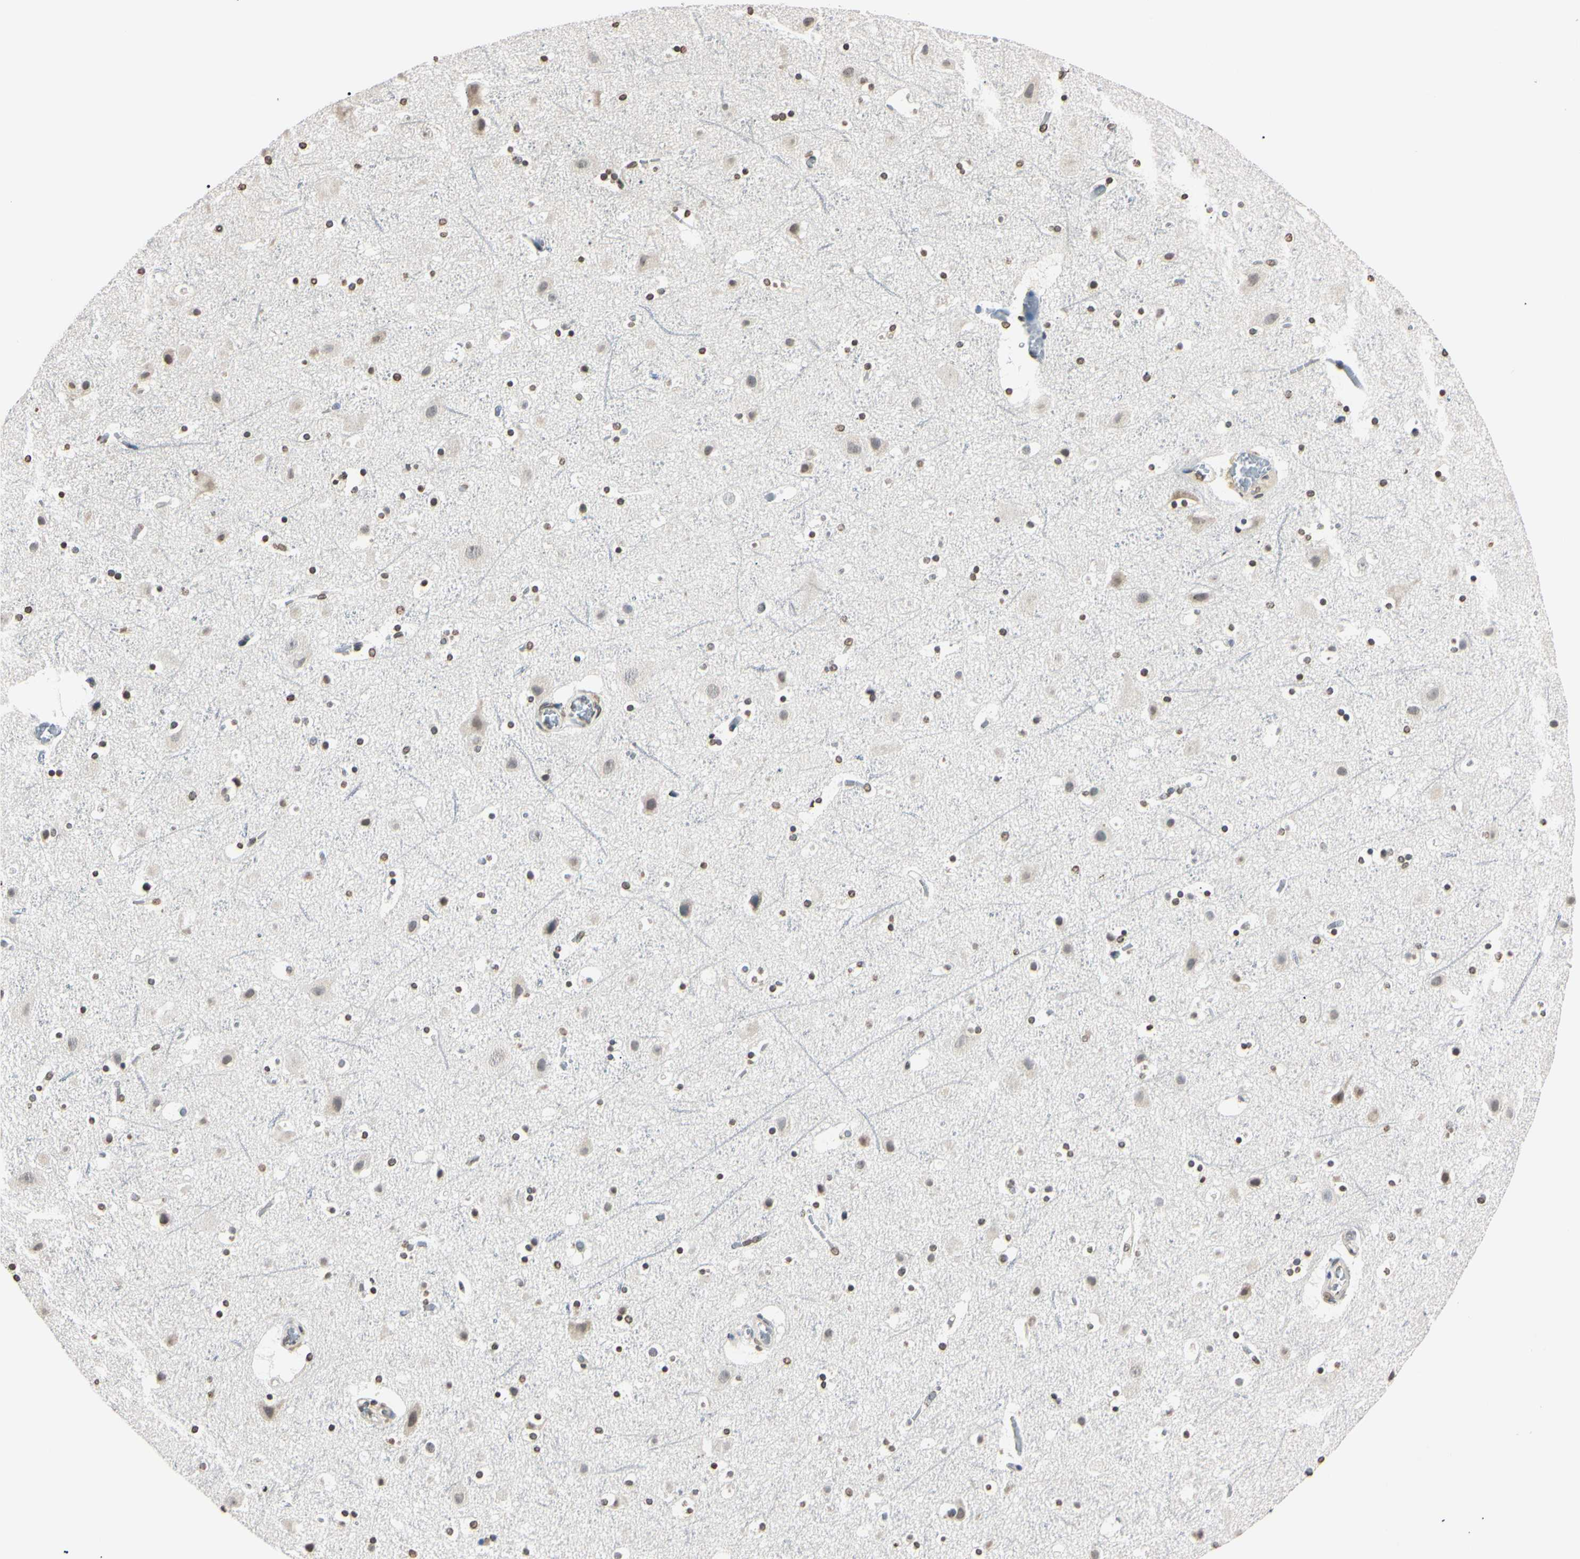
{"staining": {"intensity": "weak", "quantity": "<25%", "location": "cytoplasmic/membranous"}, "tissue": "cerebral cortex", "cell_type": "Endothelial cells", "image_type": "normal", "snomed": [{"axis": "morphology", "description": "Normal tissue, NOS"}, {"axis": "topography", "description": "Cerebral cortex"}], "caption": "Cerebral cortex stained for a protein using IHC exhibits no expression endothelial cells.", "gene": "CDC45", "patient": {"sex": "male", "age": 45}}